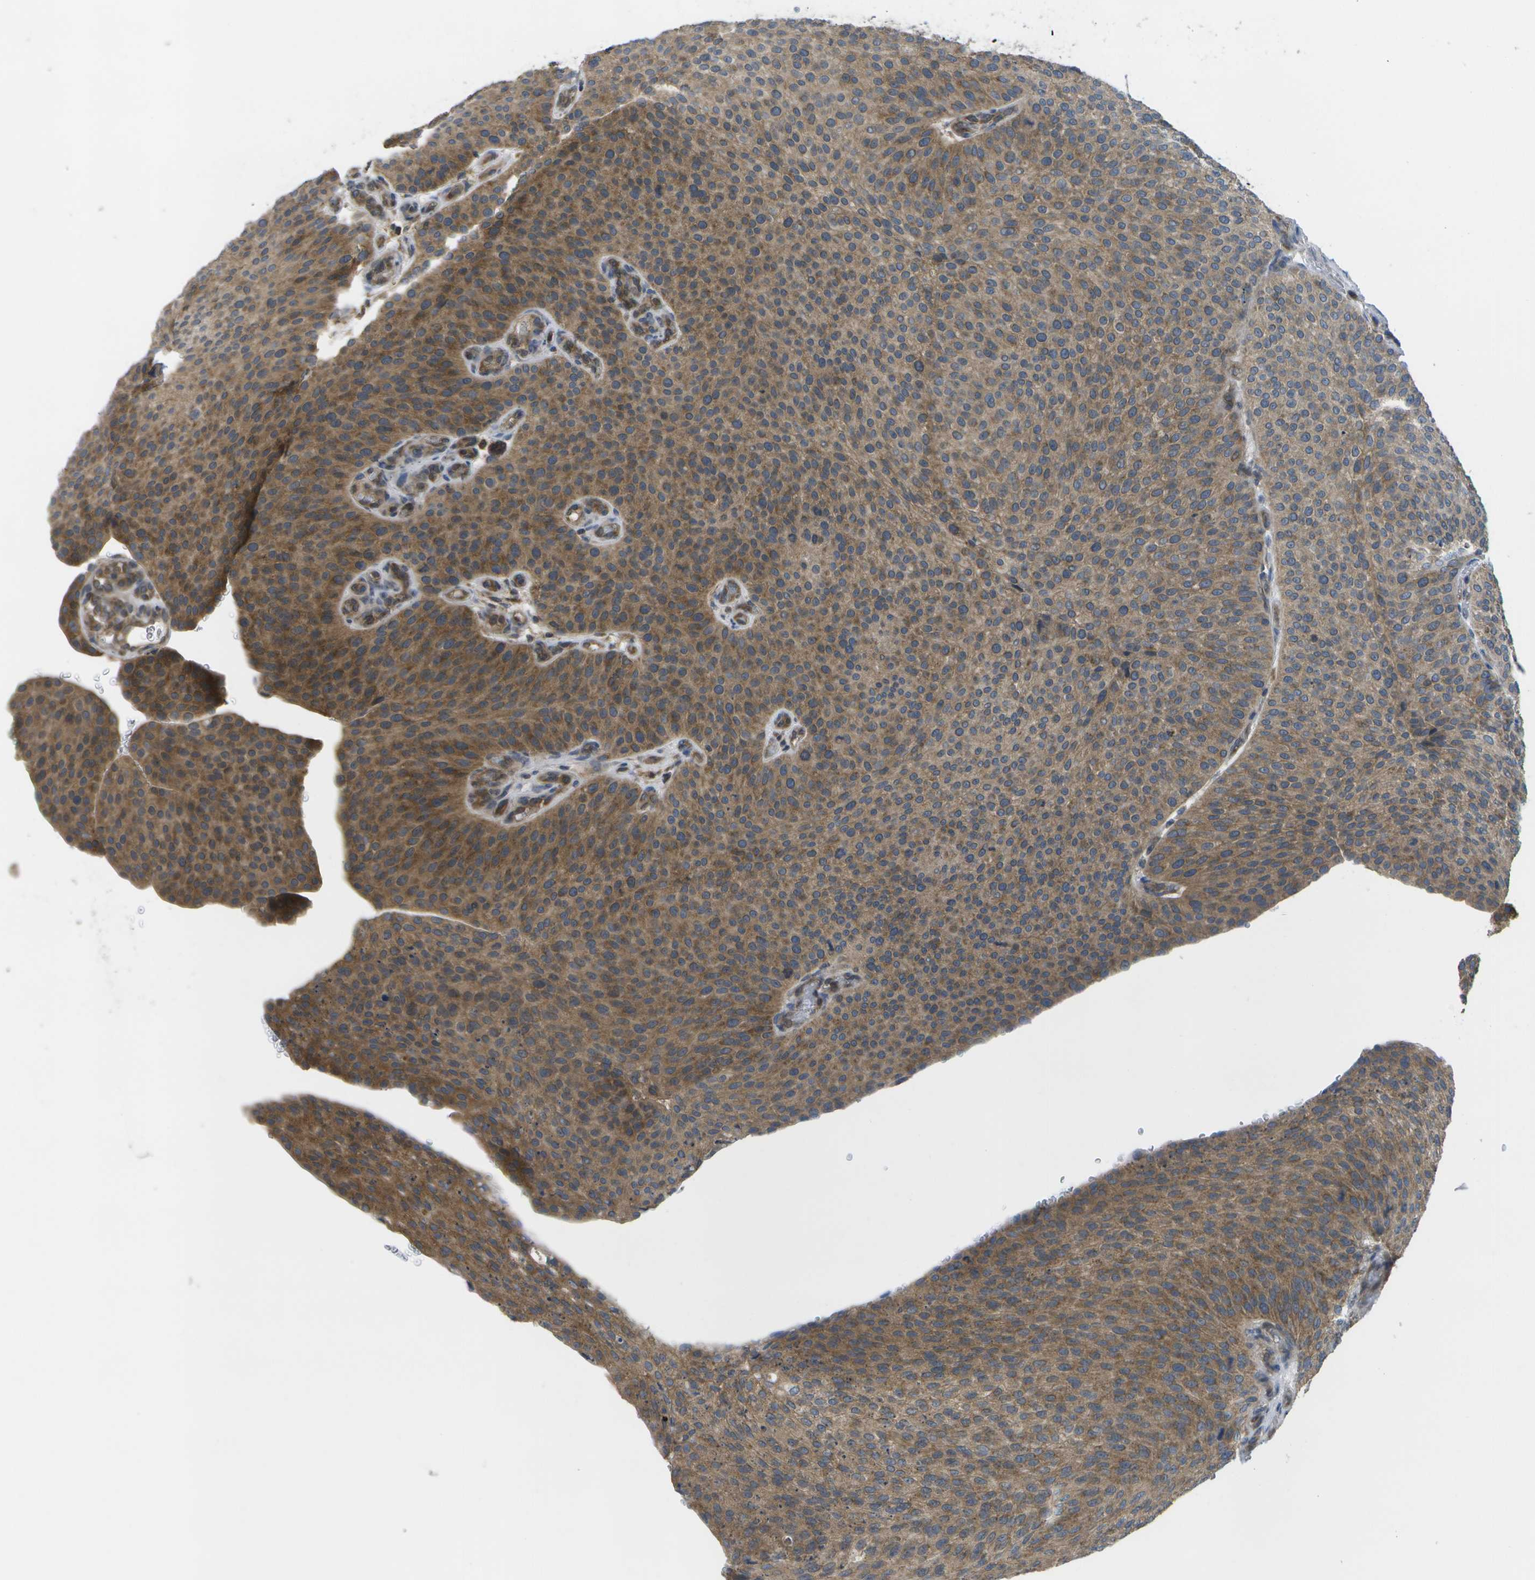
{"staining": {"intensity": "moderate", "quantity": ">75%", "location": "cytoplasmic/membranous"}, "tissue": "urothelial cancer", "cell_type": "Tumor cells", "image_type": "cancer", "snomed": [{"axis": "morphology", "description": "Urothelial carcinoma, Low grade"}, {"axis": "topography", "description": "Smooth muscle"}, {"axis": "topography", "description": "Urinary bladder"}], "caption": "Human urothelial cancer stained with a protein marker demonstrates moderate staining in tumor cells.", "gene": "DPM3", "patient": {"sex": "male", "age": 60}}